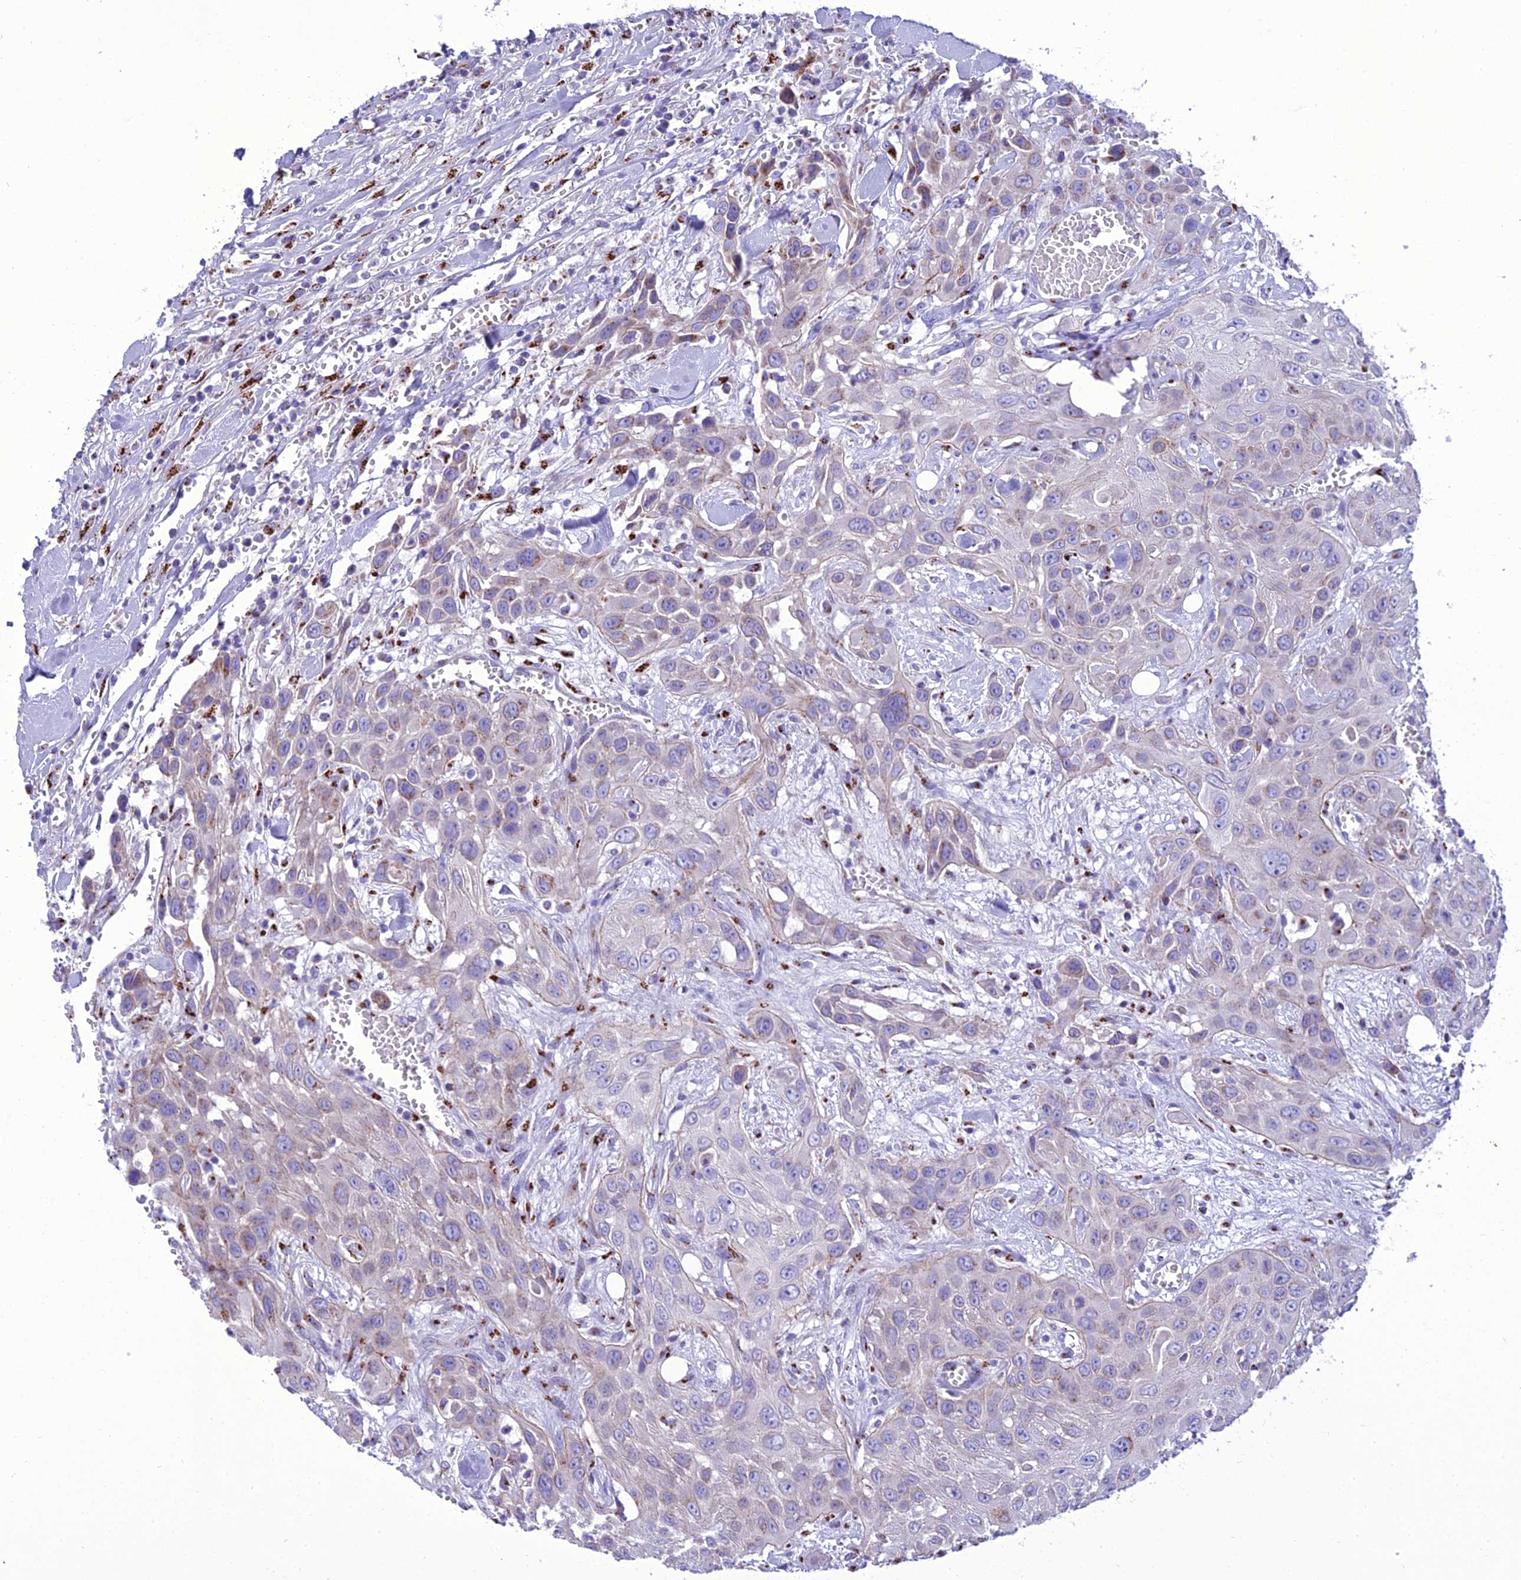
{"staining": {"intensity": "weak", "quantity": "<25%", "location": "cytoplasmic/membranous"}, "tissue": "head and neck cancer", "cell_type": "Tumor cells", "image_type": "cancer", "snomed": [{"axis": "morphology", "description": "Squamous cell carcinoma, NOS"}, {"axis": "topography", "description": "Head-Neck"}], "caption": "Immunohistochemistry histopathology image of neoplastic tissue: squamous cell carcinoma (head and neck) stained with DAB displays no significant protein staining in tumor cells.", "gene": "GOLM2", "patient": {"sex": "male", "age": 81}}